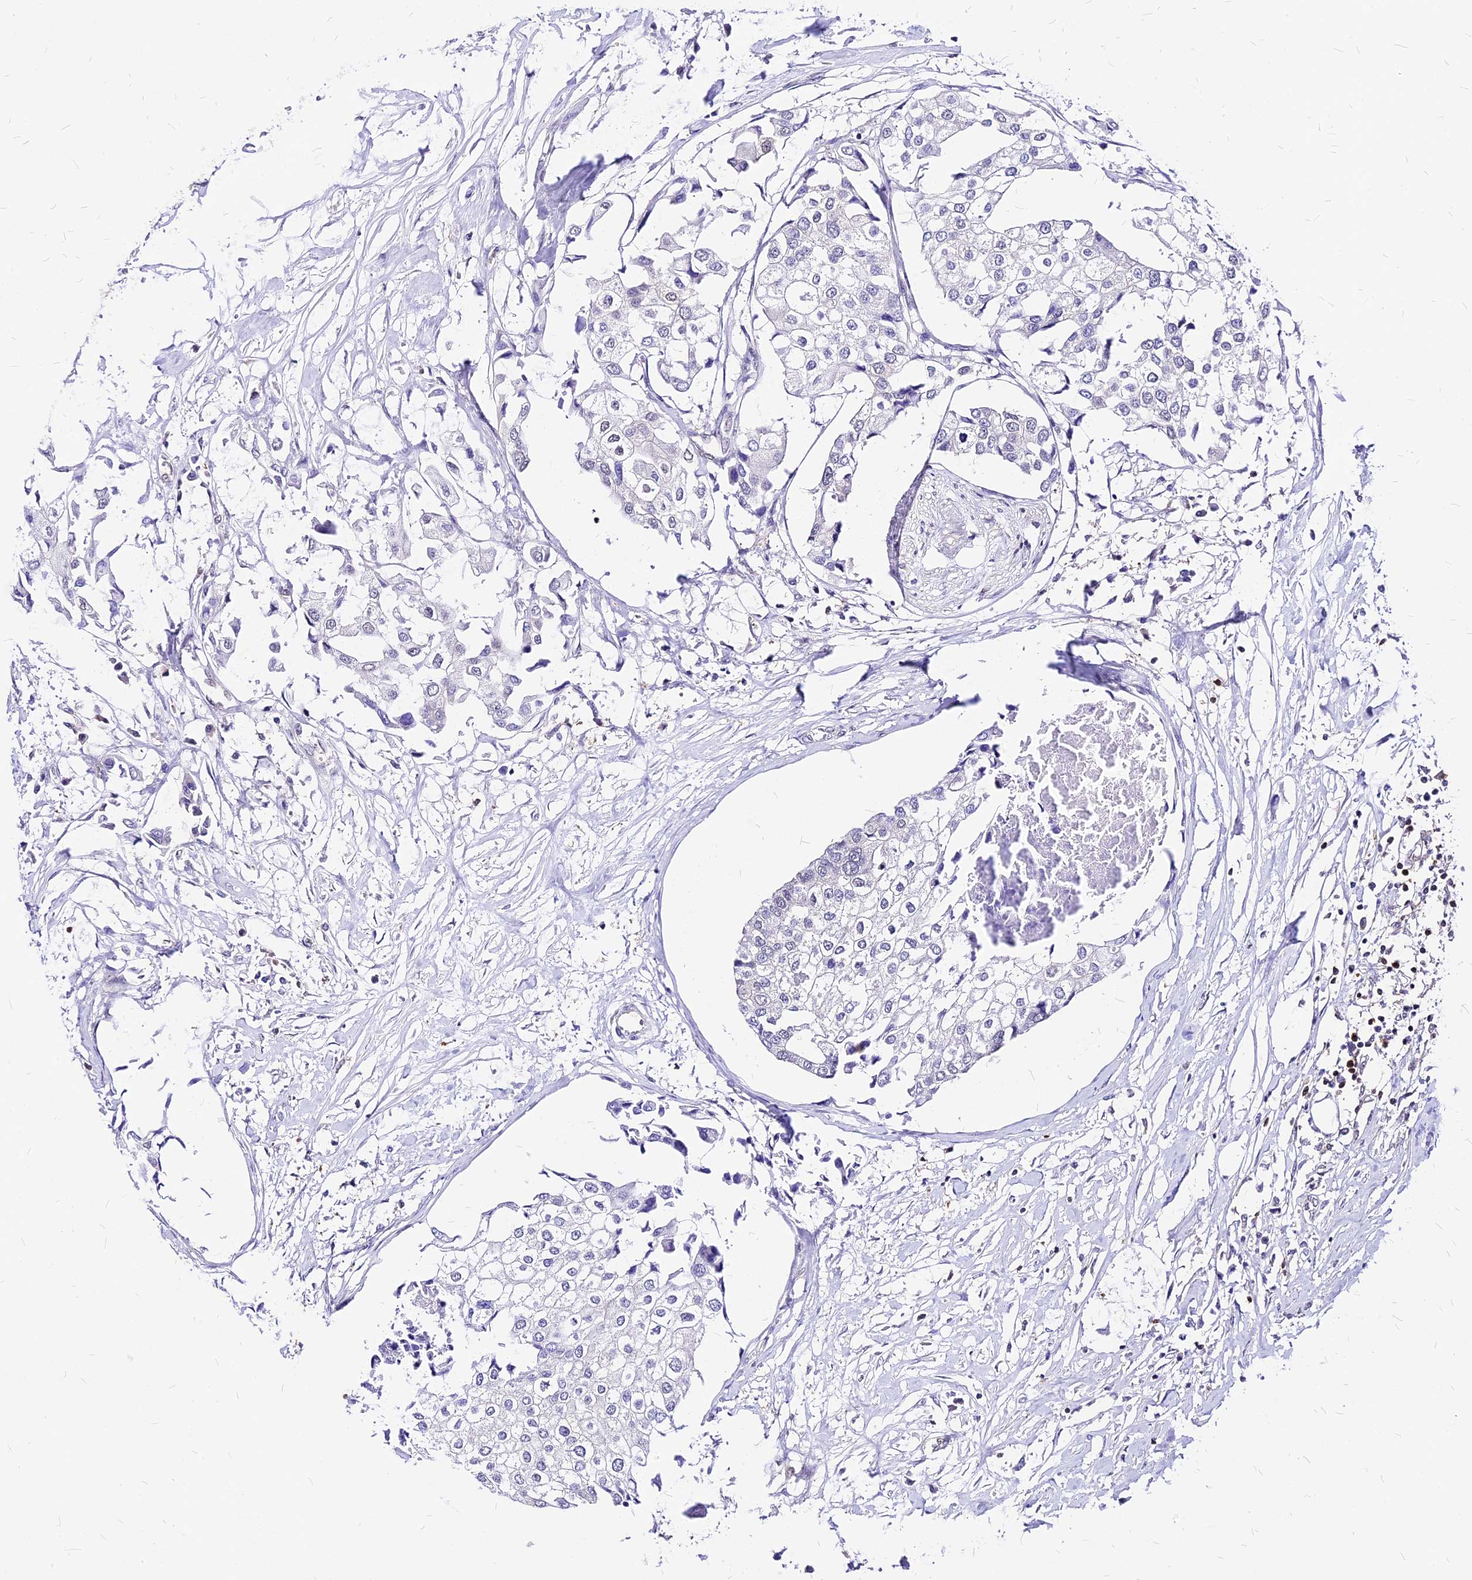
{"staining": {"intensity": "negative", "quantity": "none", "location": "none"}, "tissue": "urothelial cancer", "cell_type": "Tumor cells", "image_type": "cancer", "snomed": [{"axis": "morphology", "description": "Urothelial carcinoma, High grade"}, {"axis": "topography", "description": "Urinary bladder"}], "caption": "An IHC image of urothelial cancer is shown. There is no staining in tumor cells of urothelial cancer.", "gene": "PAXX", "patient": {"sex": "male", "age": 64}}